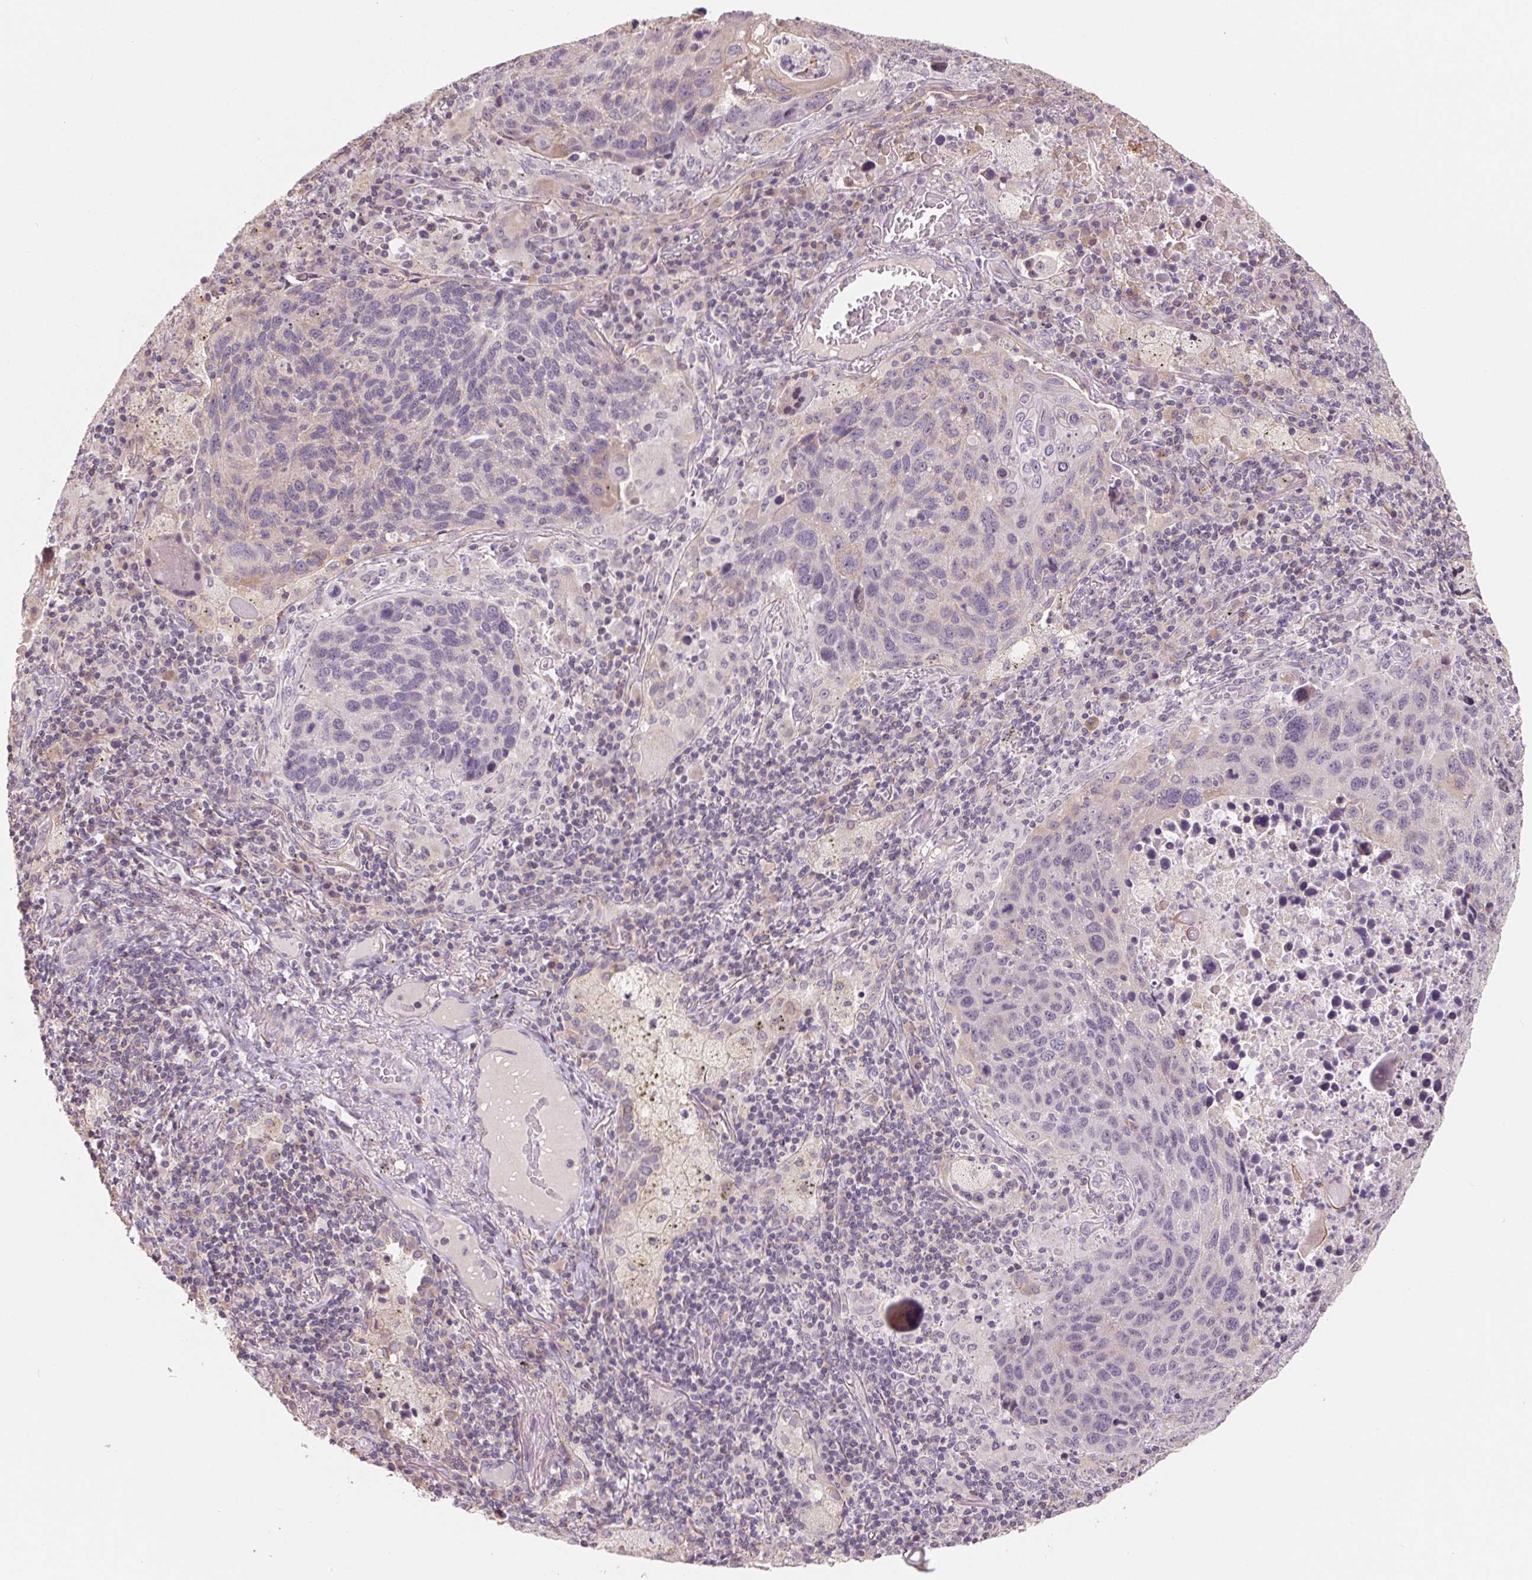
{"staining": {"intensity": "negative", "quantity": "none", "location": "none"}, "tissue": "lung cancer", "cell_type": "Tumor cells", "image_type": "cancer", "snomed": [{"axis": "morphology", "description": "Squamous cell carcinoma, NOS"}, {"axis": "topography", "description": "Lung"}], "caption": "Histopathology image shows no significant protein expression in tumor cells of lung squamous cell carcinoma. (Brightfield microscopy of DAB immunohistochemistry at high magnification).", "gene": "VTCN1", "patient": {"sex": "male", "age": 68}}